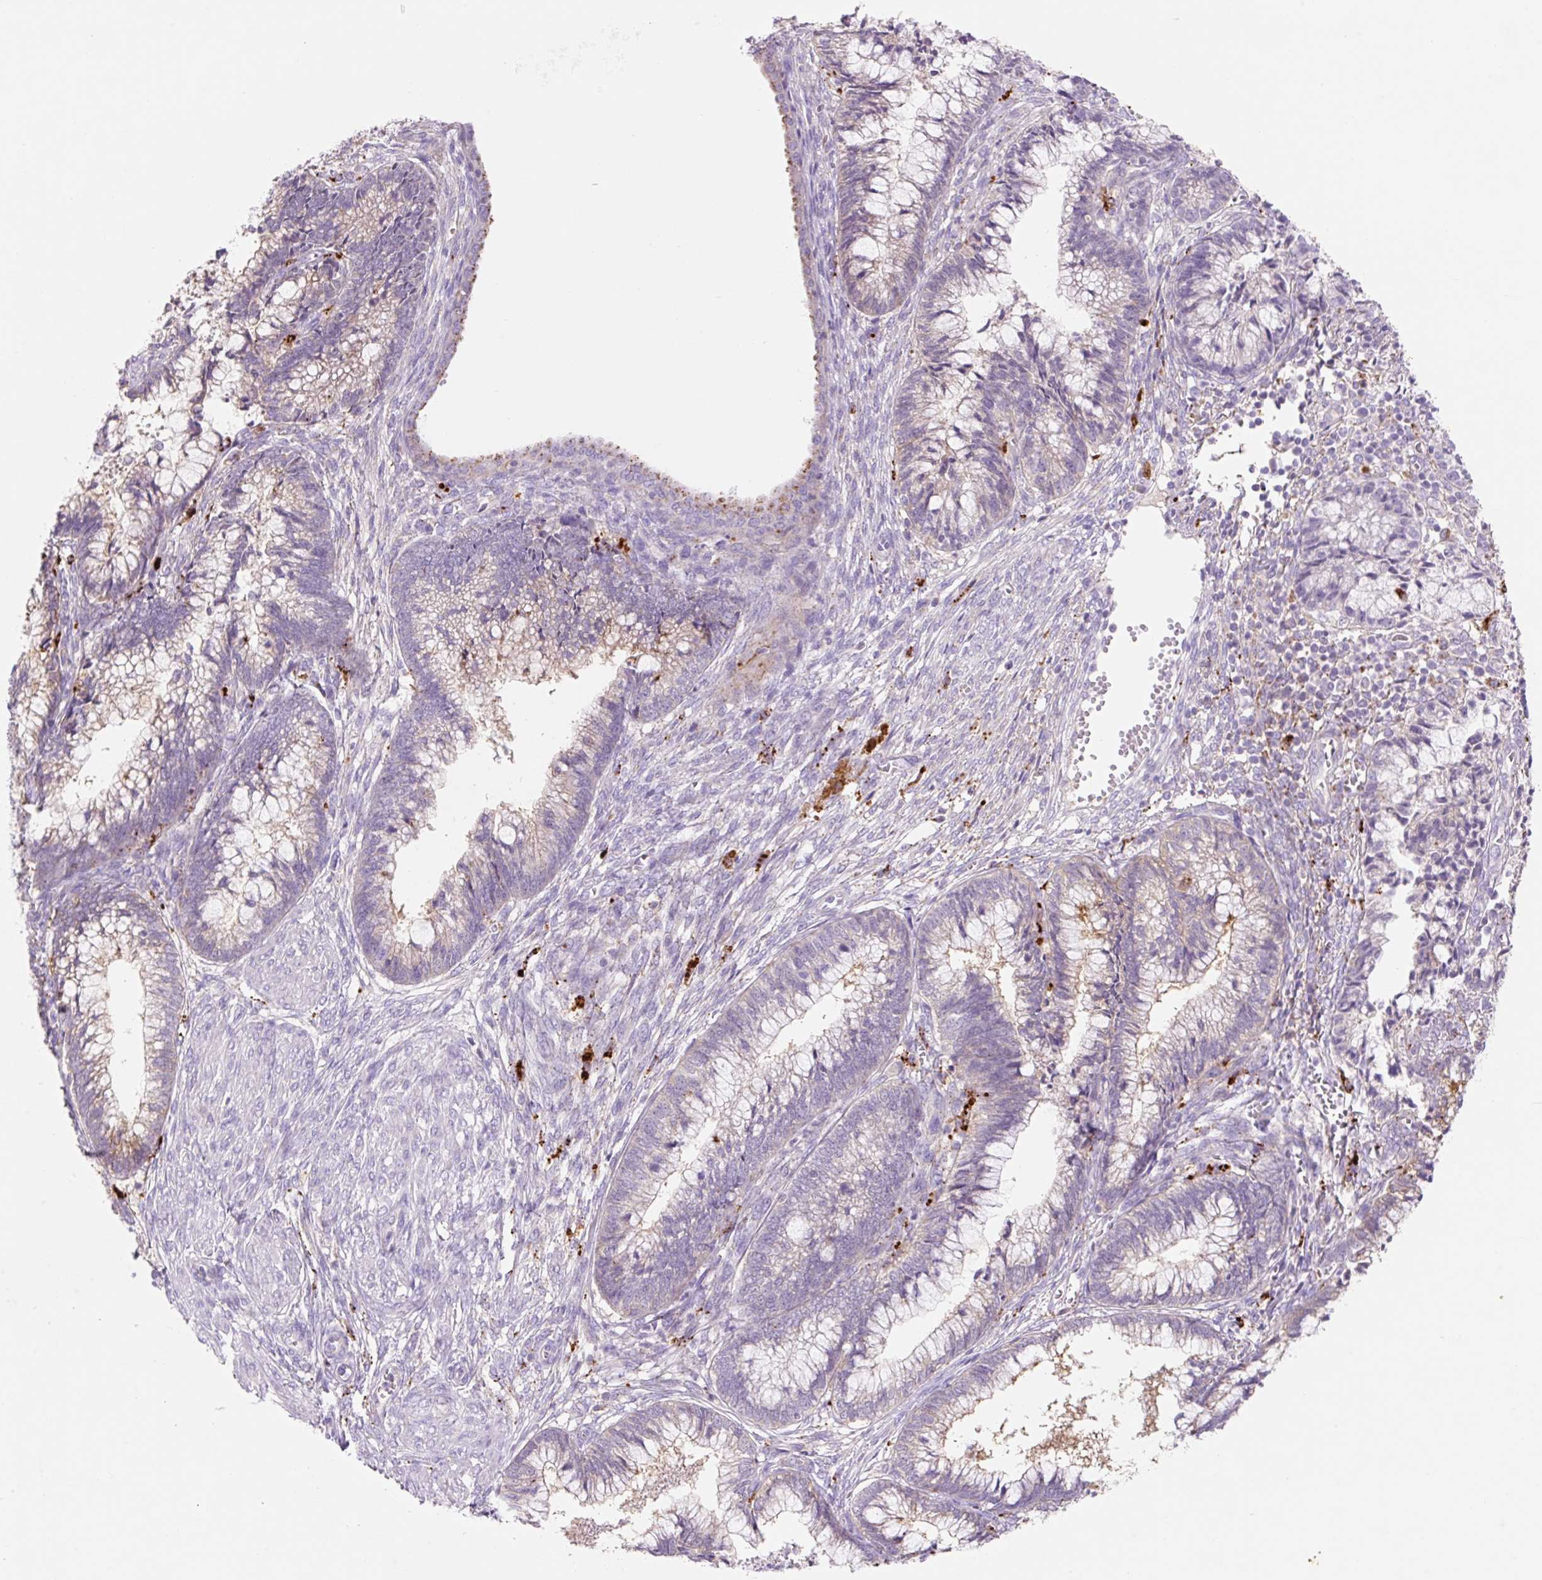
{"staining": {"intensity": "weak", "quantity": "25%-75%", "location": "cytoplasmic/membranous"}, "tissue": "cervical cancer", "cell_type": "Tumor cells", "image_type": "cancer", "snomed": [{"axis": "morphology", "description": "Adenocarcinoma, NOS"}, {"axis": "topography", "description": "Cervix"}], "caption": "A low amount of weak cytoplasmic/membranous staining is identified in approximately 25%-75% of tumor cells in cervical cancer (adenocarcinoma) tissue.", "gene": "HEXA", "patient": {"sex": "female", "age": 44}}